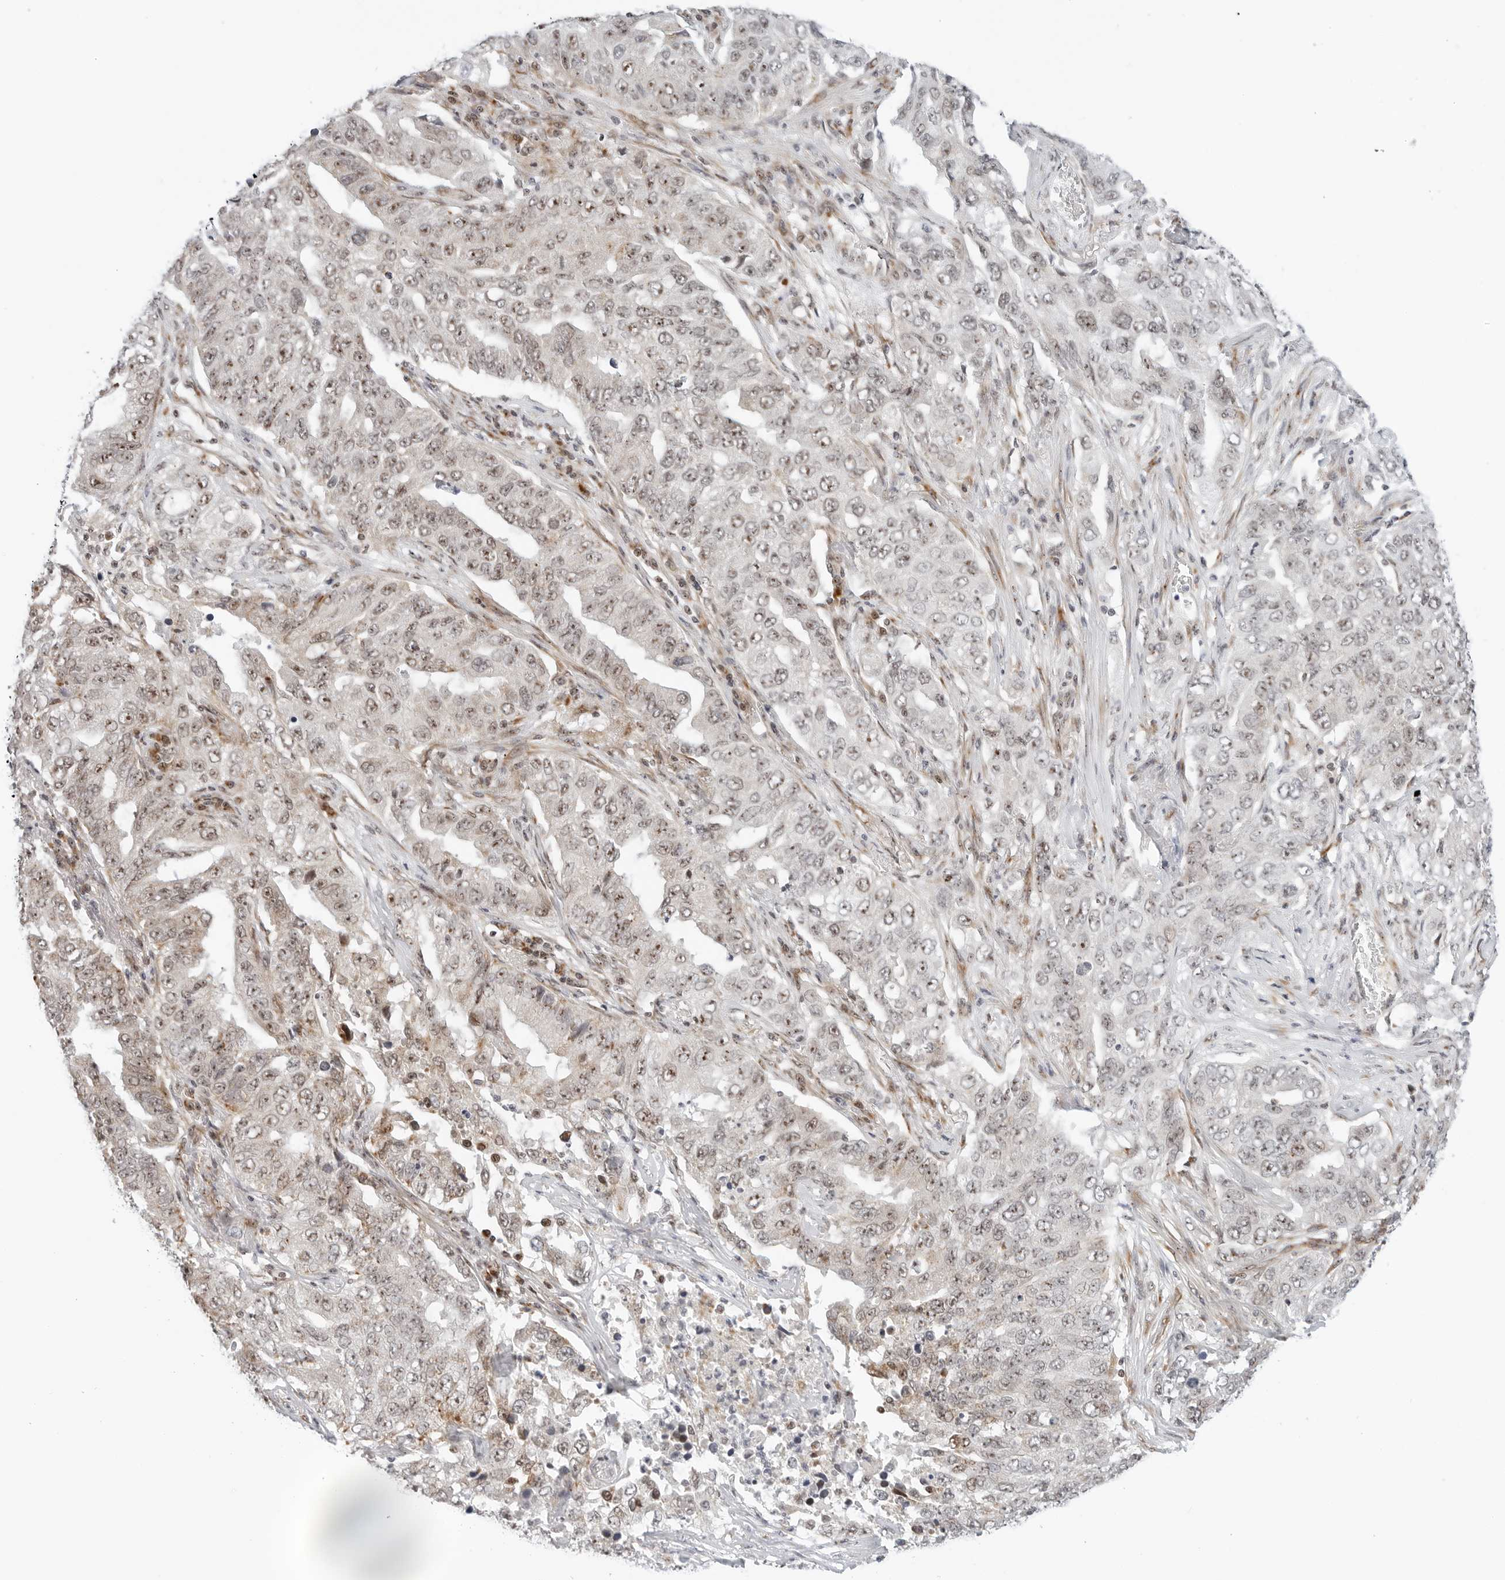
{"staining": {"intensity": "moderate", "quantity": "25%-75%", "location": "nuclear"}, "tissue": "lung cancer", "cell_type": "Tumor cells", "image_type": "cancer", "snomed": [{"axis": "morphology", "description": "Adenocarcinoma, NOS"}, {"axis": "topography", "description": "Lung"}], "caption": "Immunohistochemical staining of human lung cancer reveals moderate nuclear protein positivity in approximately 25%-75% of tumor cells. Using DAB (3,3'-diaminobenzidine) (brown) and hematoxylin (blue) stains, captured at high magnification using brightfield microscopy.", "gene": "RIMKLA", "patient": {"sex": "female", "age": 51}}